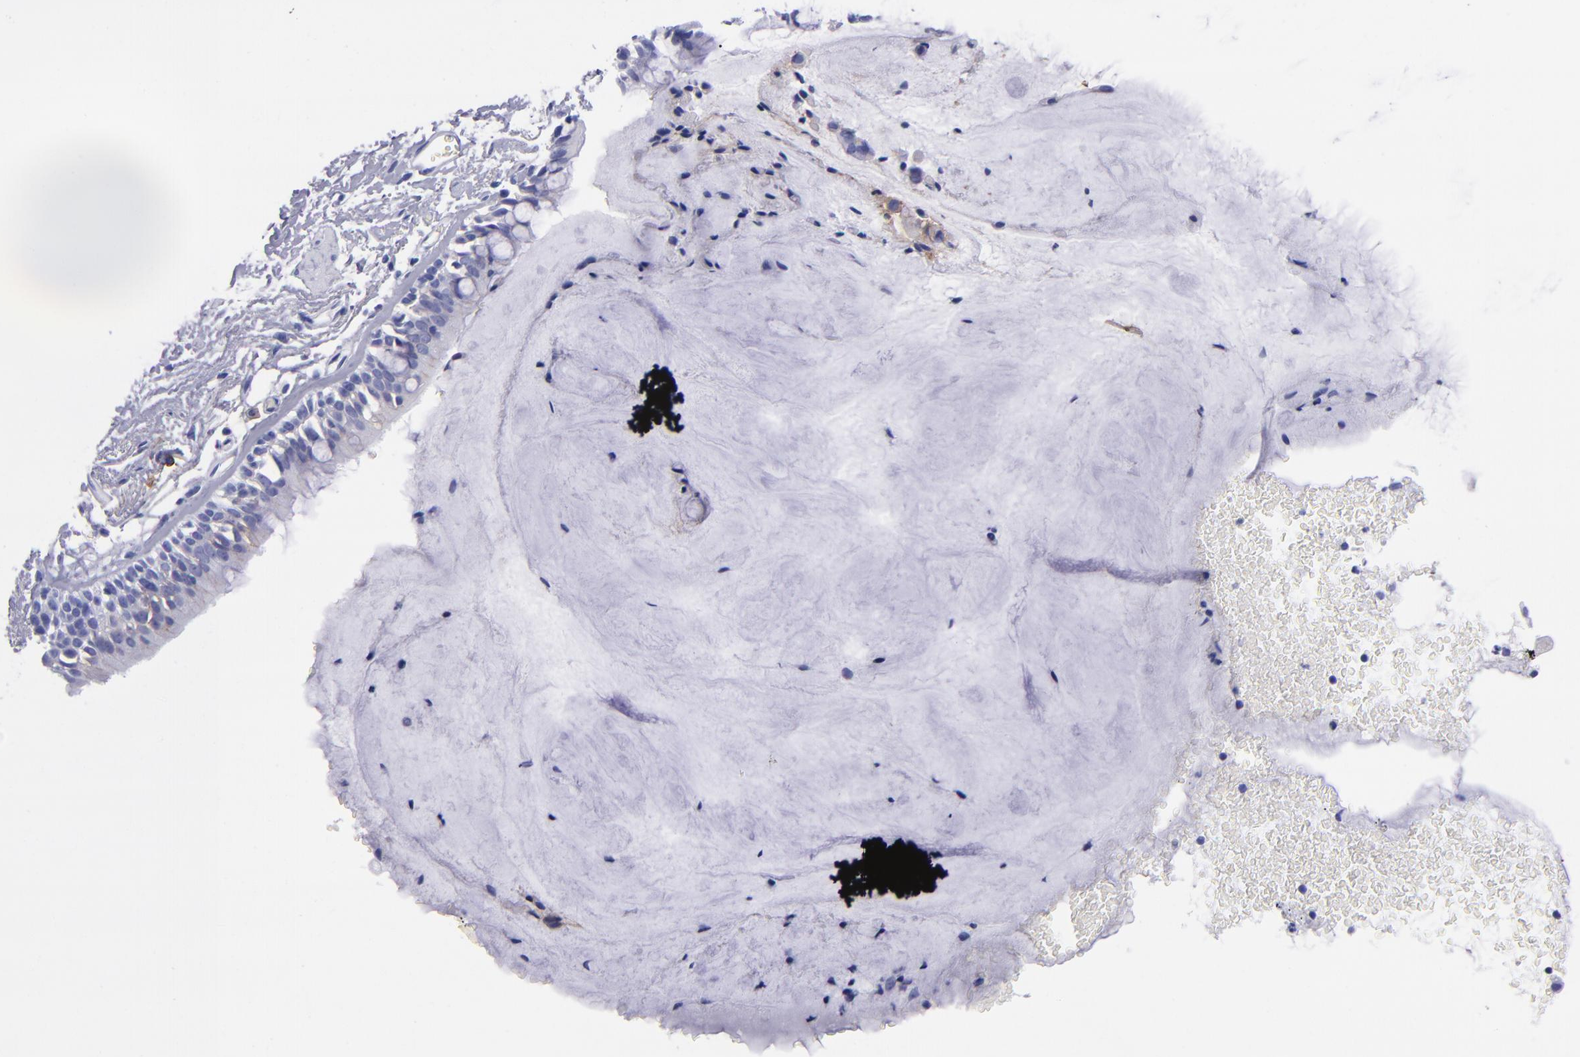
{"staining": {"intensity": "negative", "quantity": "none", "location": "none"}, "tissue": "bronchus", "cell_type": "Respiratory epithelial cells", "image_type": "normal", "snomed": [{"axis": "morphology", "description": "Normal tissue, NOS"}, {"axis": "topography", "description": "Lymph node of abdomen"}, {"axis": "topography", "description": "Lymph node of pelvis"}], "caption": "This histopathology image is of normal bronchus stained with immunohistochemistry (IHC) to label a protein in brown with the nuclei are counter-stained blue. There is no positivity in respiratory epithelial cells.", "gene": "CD38", "patient": {"sex": "female", "age": 65}}